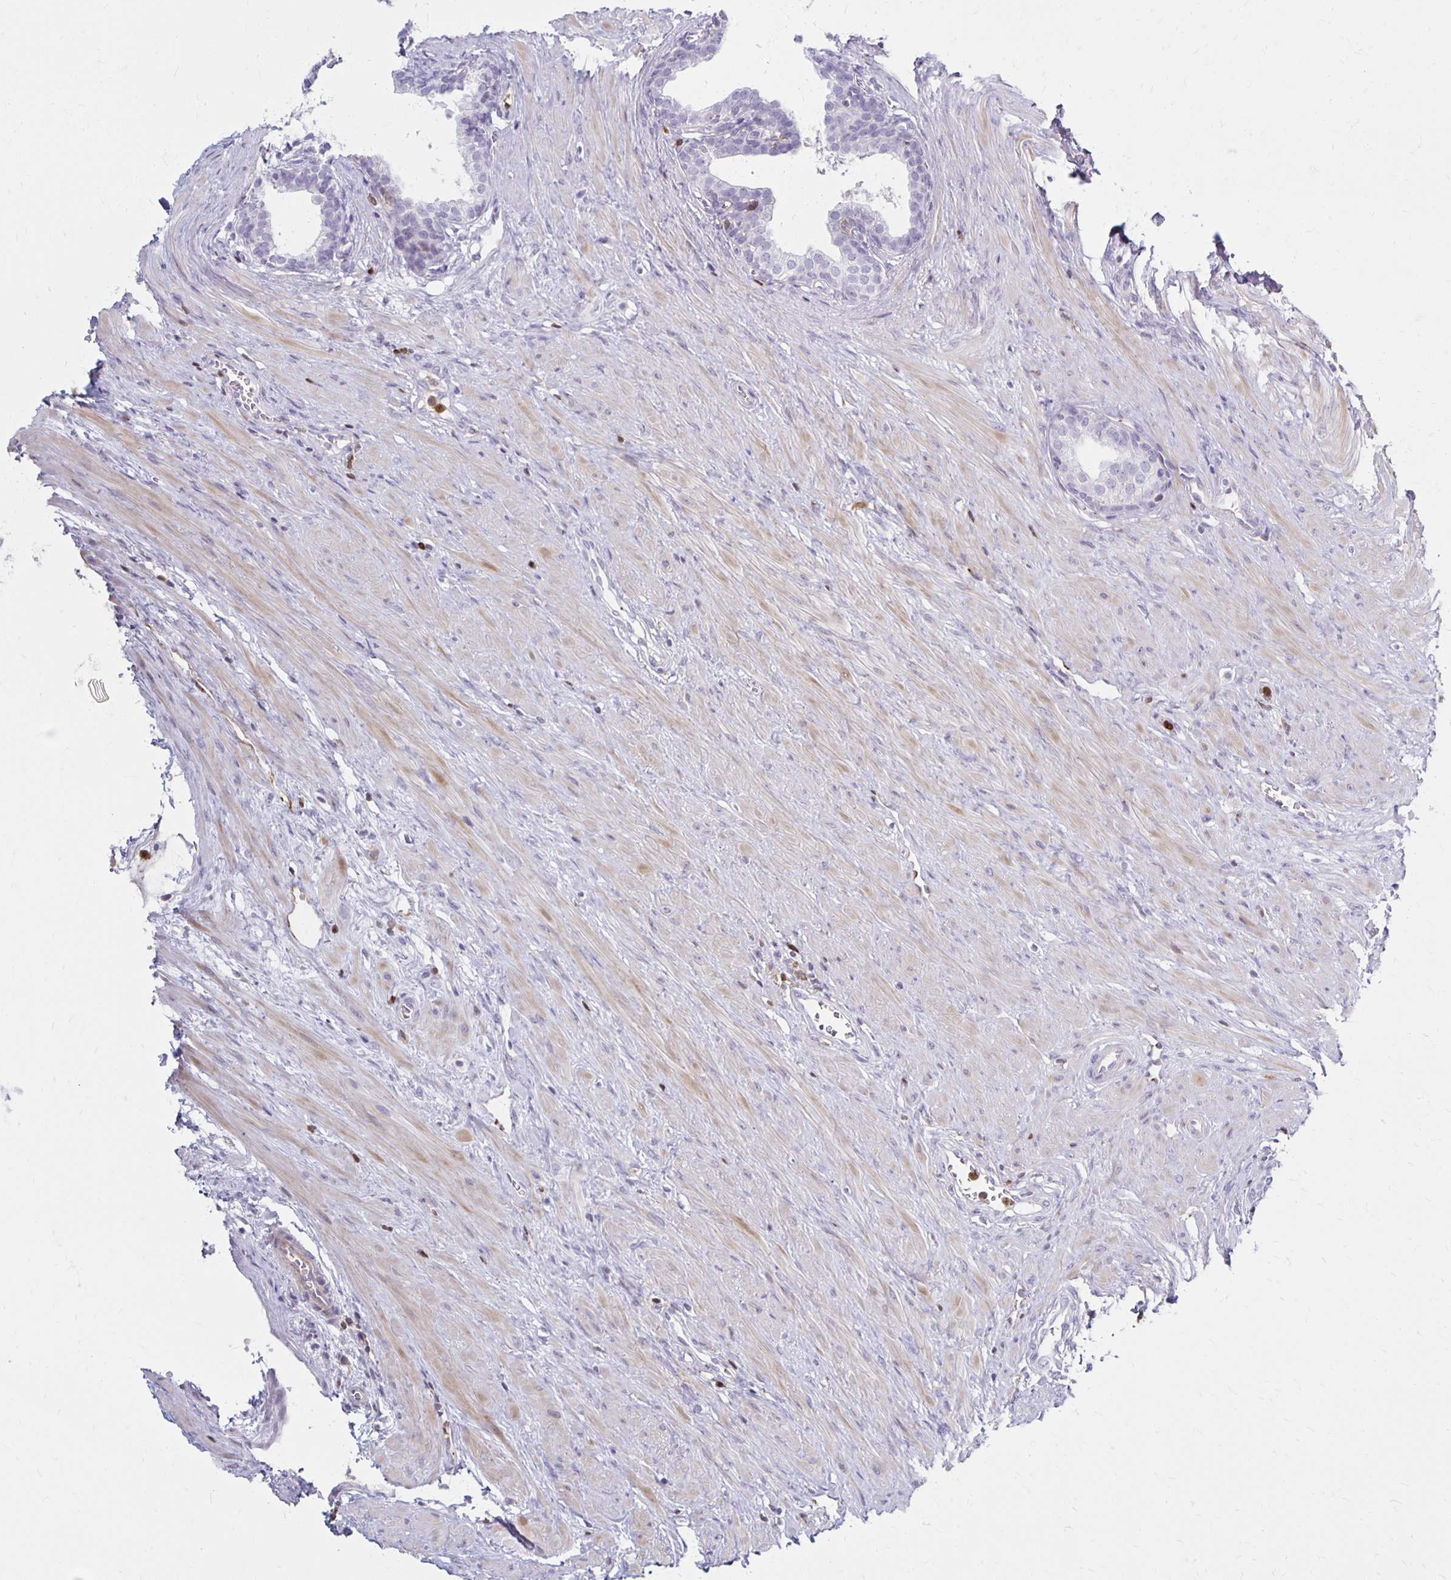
{"staining": {"intensity": "negative", "quantity": "none", "location": "none"}, "tissue": "prostate", "cell_type": "Glandular cells", "image_type": "normal", "snomed": [{"axis": "morphology", "description": "Normal tissue, NOS"}, {"axis": "topography", "description": "Prostate"}, {"axis": "topography", "description": "Peripheral nerve tissue"}], "caption": "The histopathology image displays no significant positivity in glandular cells of prostate.", "gene": "CCL21", "patient": {"sex": "male", "age": 55}}